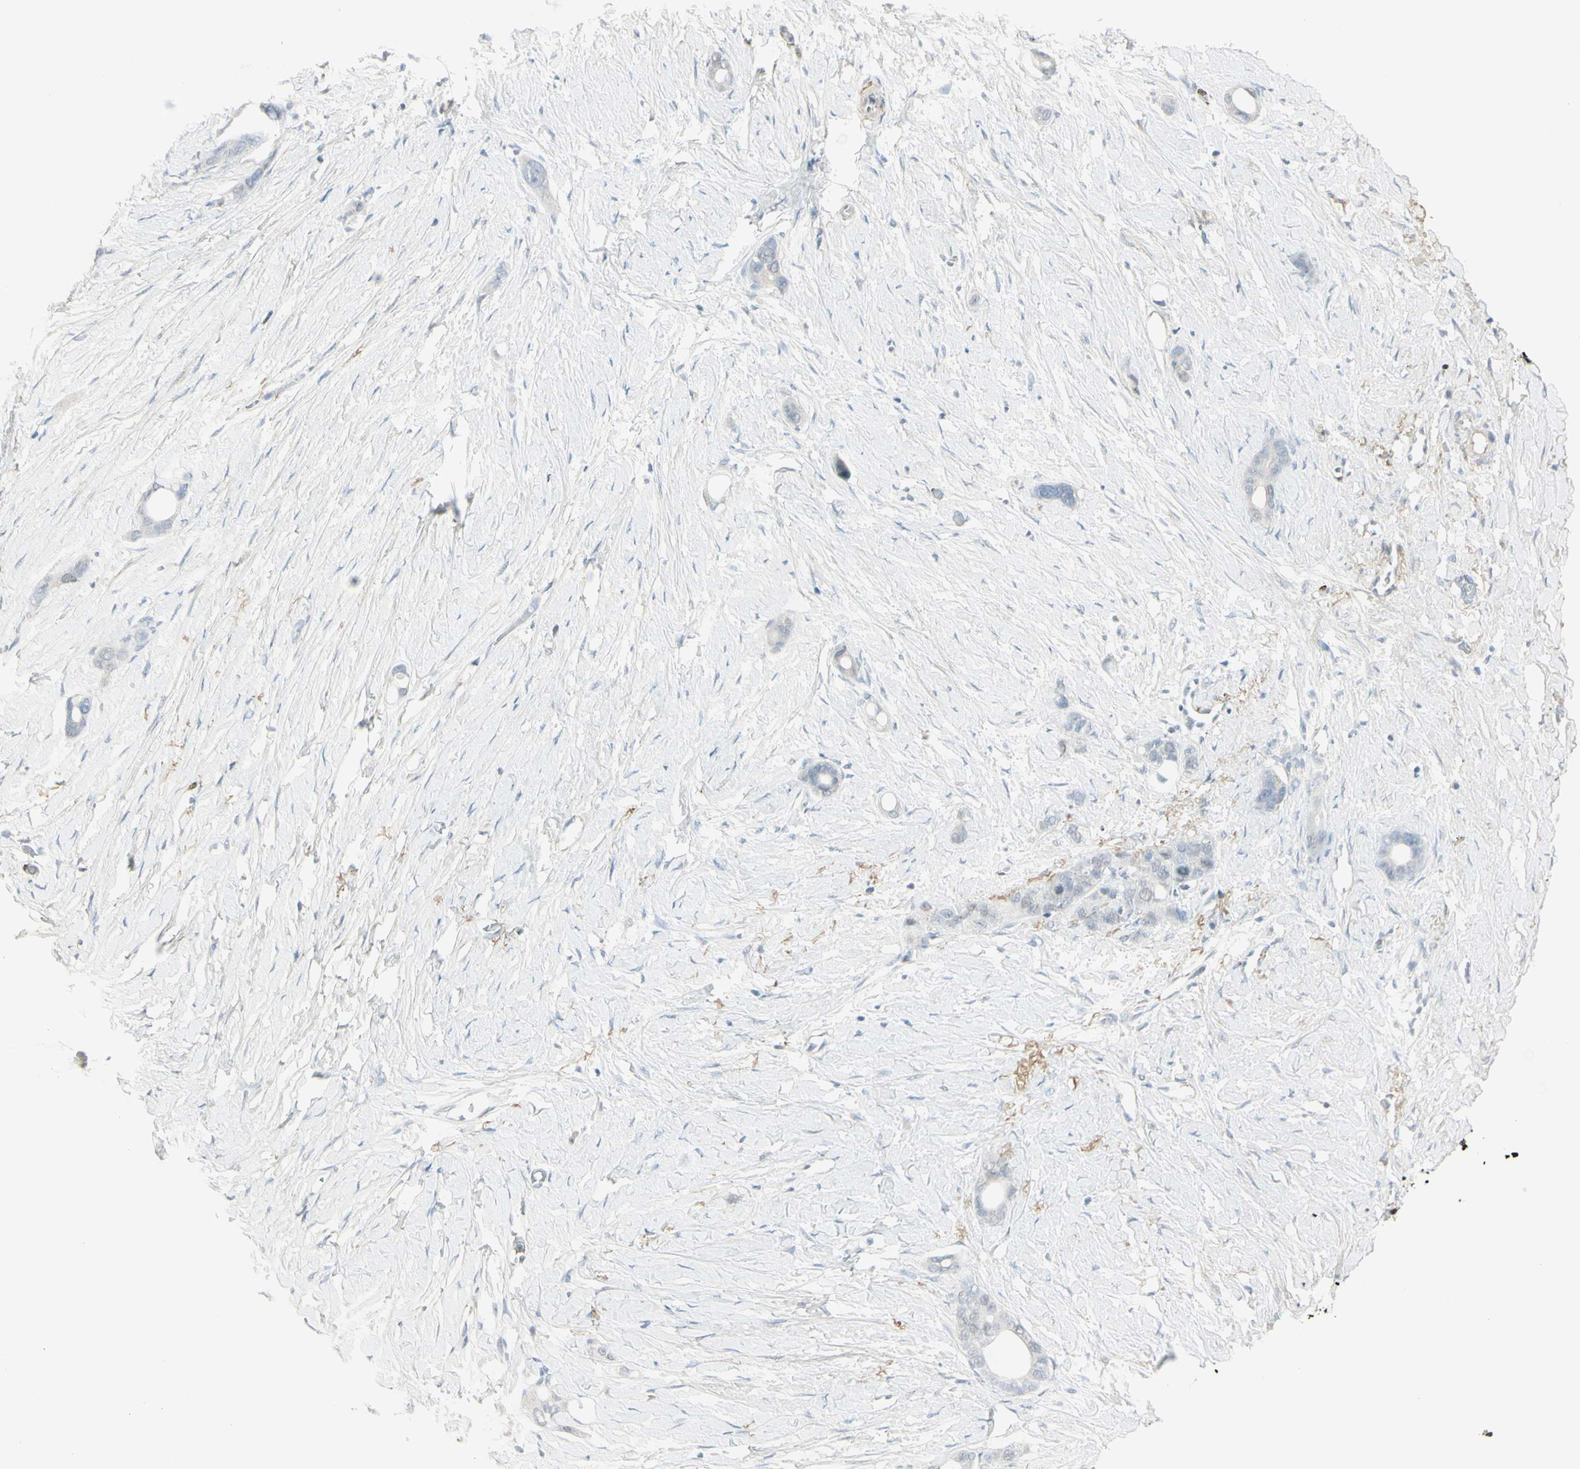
{"staining": {"intensity": "negative", "quantity": "none", "location": "none"}, "tissue": "stomach cancer", "cell_type": "Tumor cells", "image_type": "cancer", "snomed": [{"axis": "morphology", "description": "Adenocarcinoma, NOS"}, {"axis": "topography", "description": "Stomach"}], "caption": "Immunohistochemistry histopathology image of neoplastic tissue: stomach adenocarcinoma stained with DAB (3,3'-diaminobenzidine) demonstrates no significant protein staining in tumor cells. (DAB IHC with hematoxylin counter stain).", "gene": "MUC3A", "patient": {"sex": "female", "age": 75}}